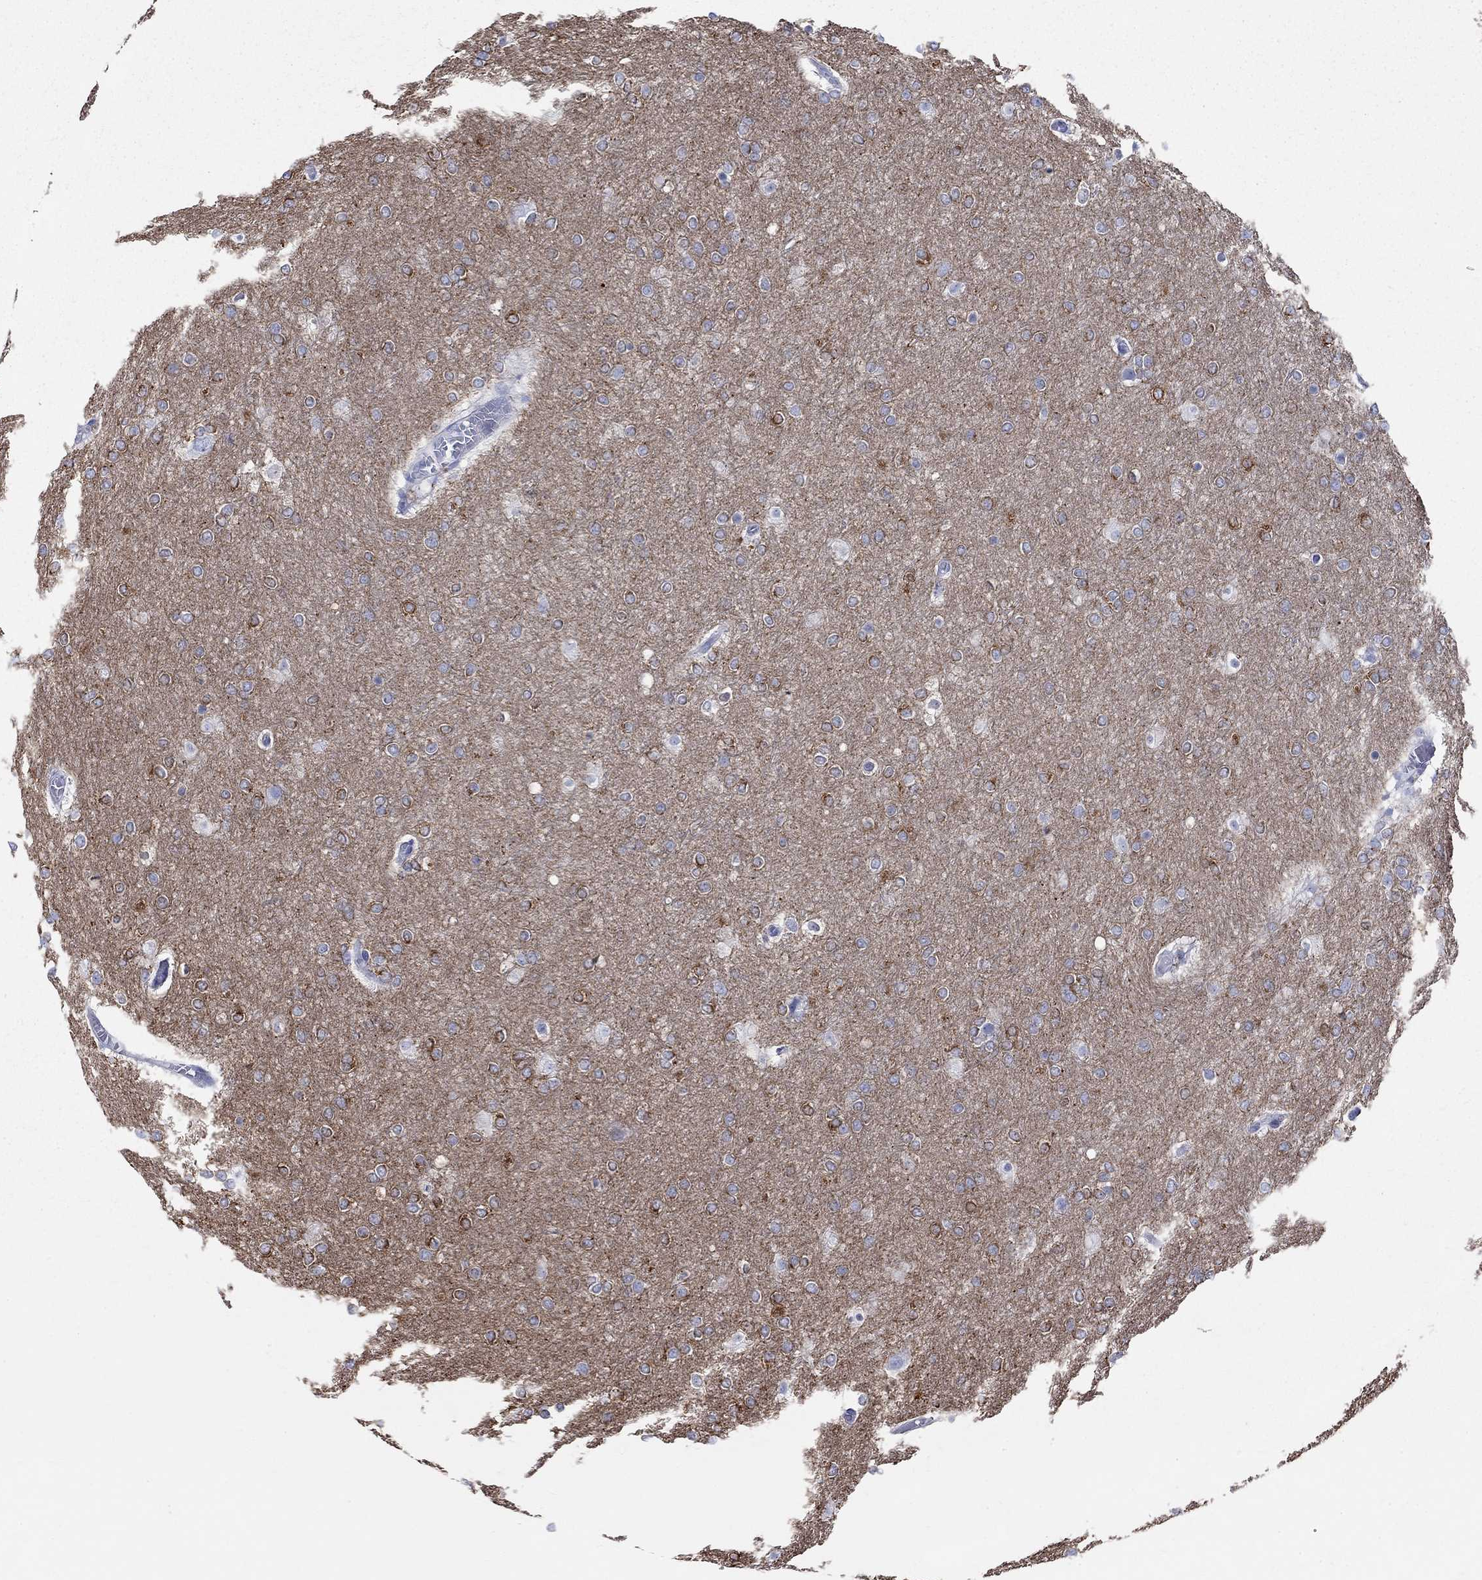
{"staining": {"intensity": "strong", "quantity": "<25%", "location": "cytoplasmic/membranous"}, "tissue": "glioma", "cell_type": "Tumor cells", "image_type": "cancer", "snomed": [{"axis": "morphology", "description": "Glioma, malignant, High grade"}, {"axis": "topography", "description": "Brain"}], "caption": "High-power microscopy captured an immunohistochemistry (IHC) histopathology image of glioma, revealing strong cytoplasmic/membranous positivity in about <25% of tumor cells.", "gene": "SPATA9", "patient": {"sex": "female", "age": 61}}